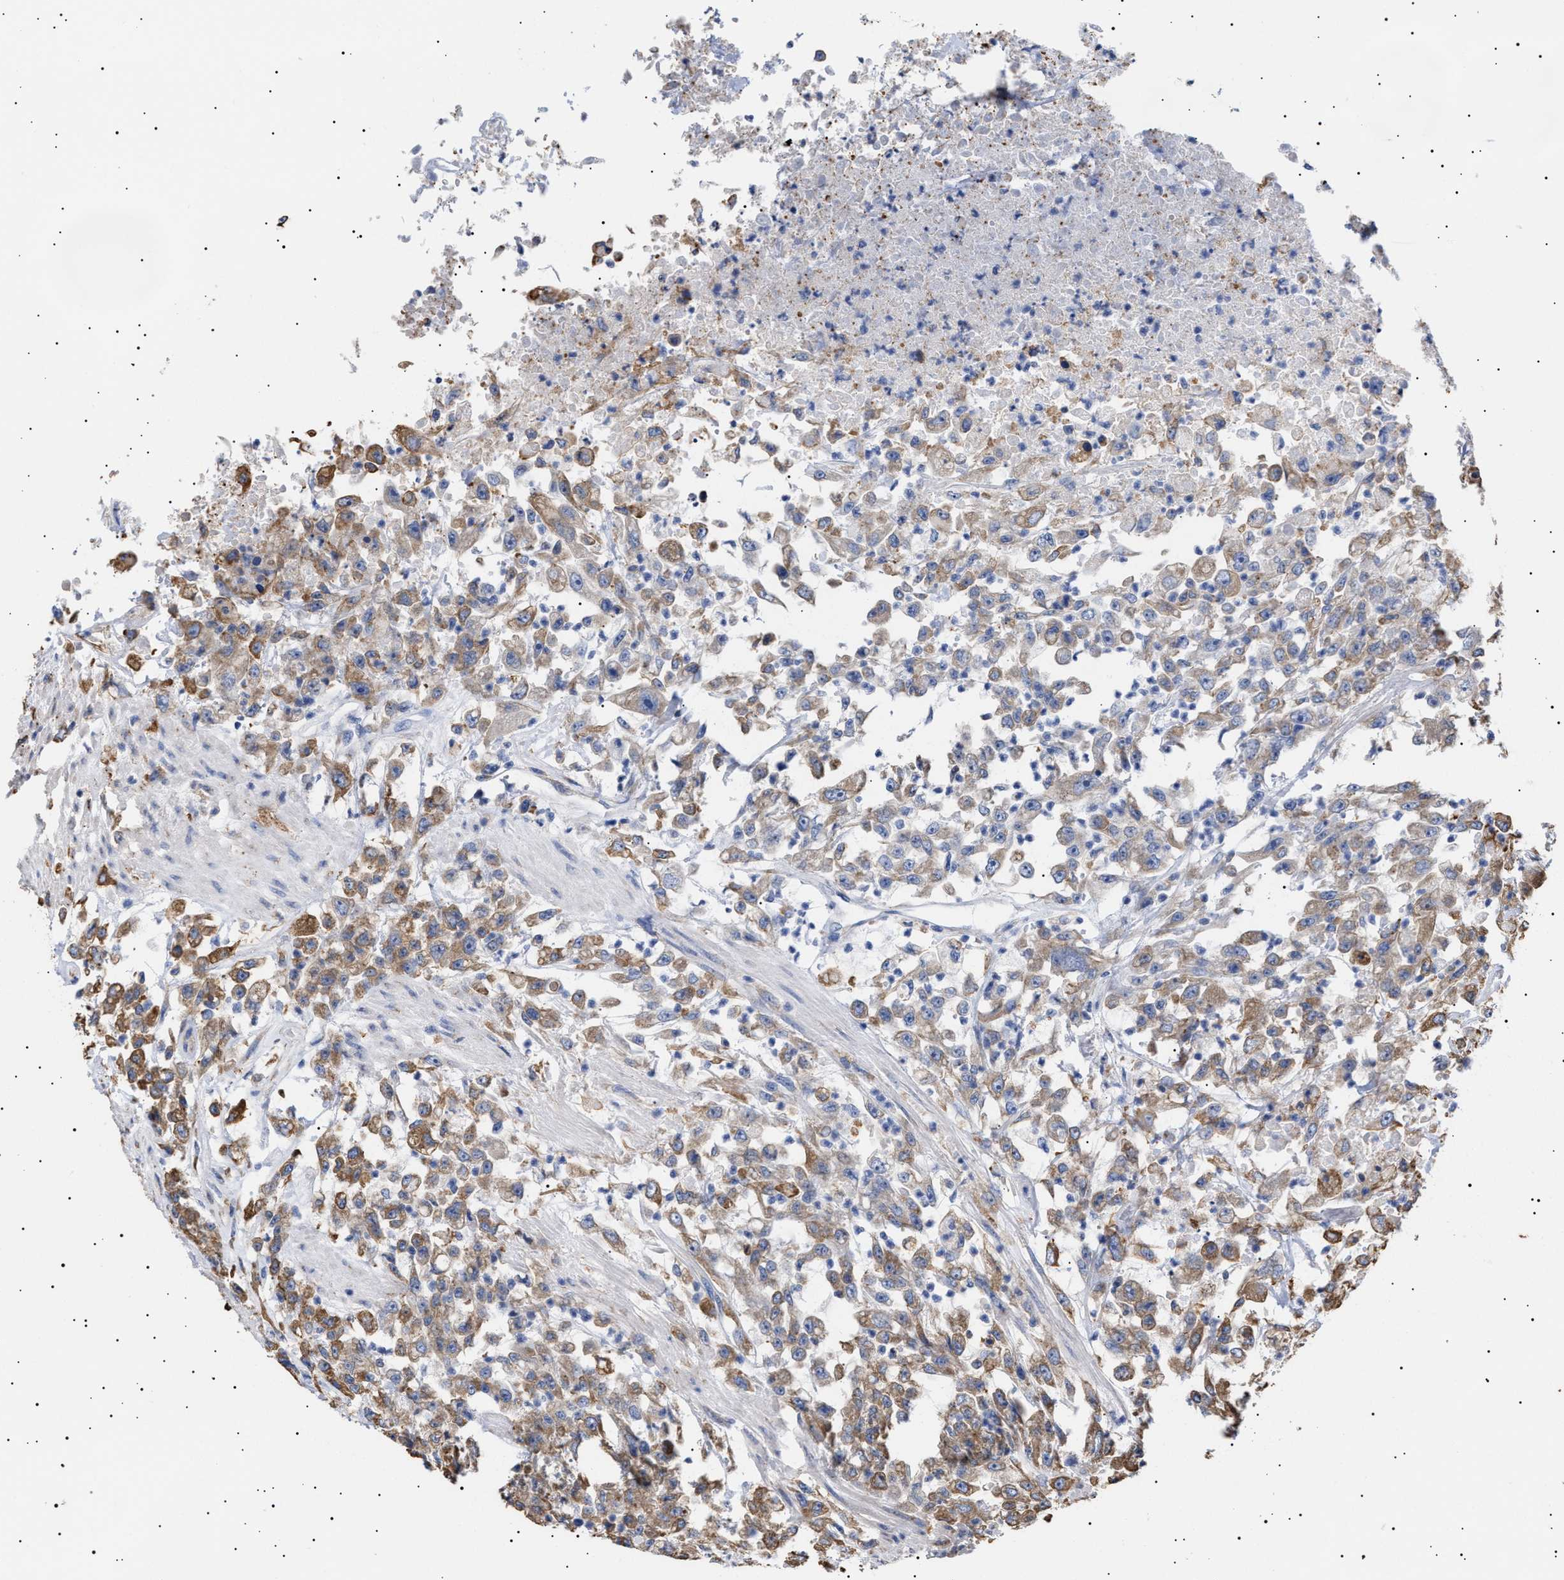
{"staining": {"intensity": "moderate", "quantity": ">75%", "location": "cytoplasmic/membranous"}, "tissue": "urothelial cancer", "cell_type": "Tumor cells", "image_type": "cancer", "snomed": [{"axis": "morphology", "description": "Urothelial carcinoma, High grade"}, {"axis": "topography", "description": "Urinary bladder"}], "caption": "Immunohistochemical staining of human high-grade urothelial carcinoma demonstrates medium levels of moderate cytoplasmic/membranous expression in about >75% of tumor cells.", "gene": "ERCC6L2", "patient": {"sex": "male", "age": 46}}